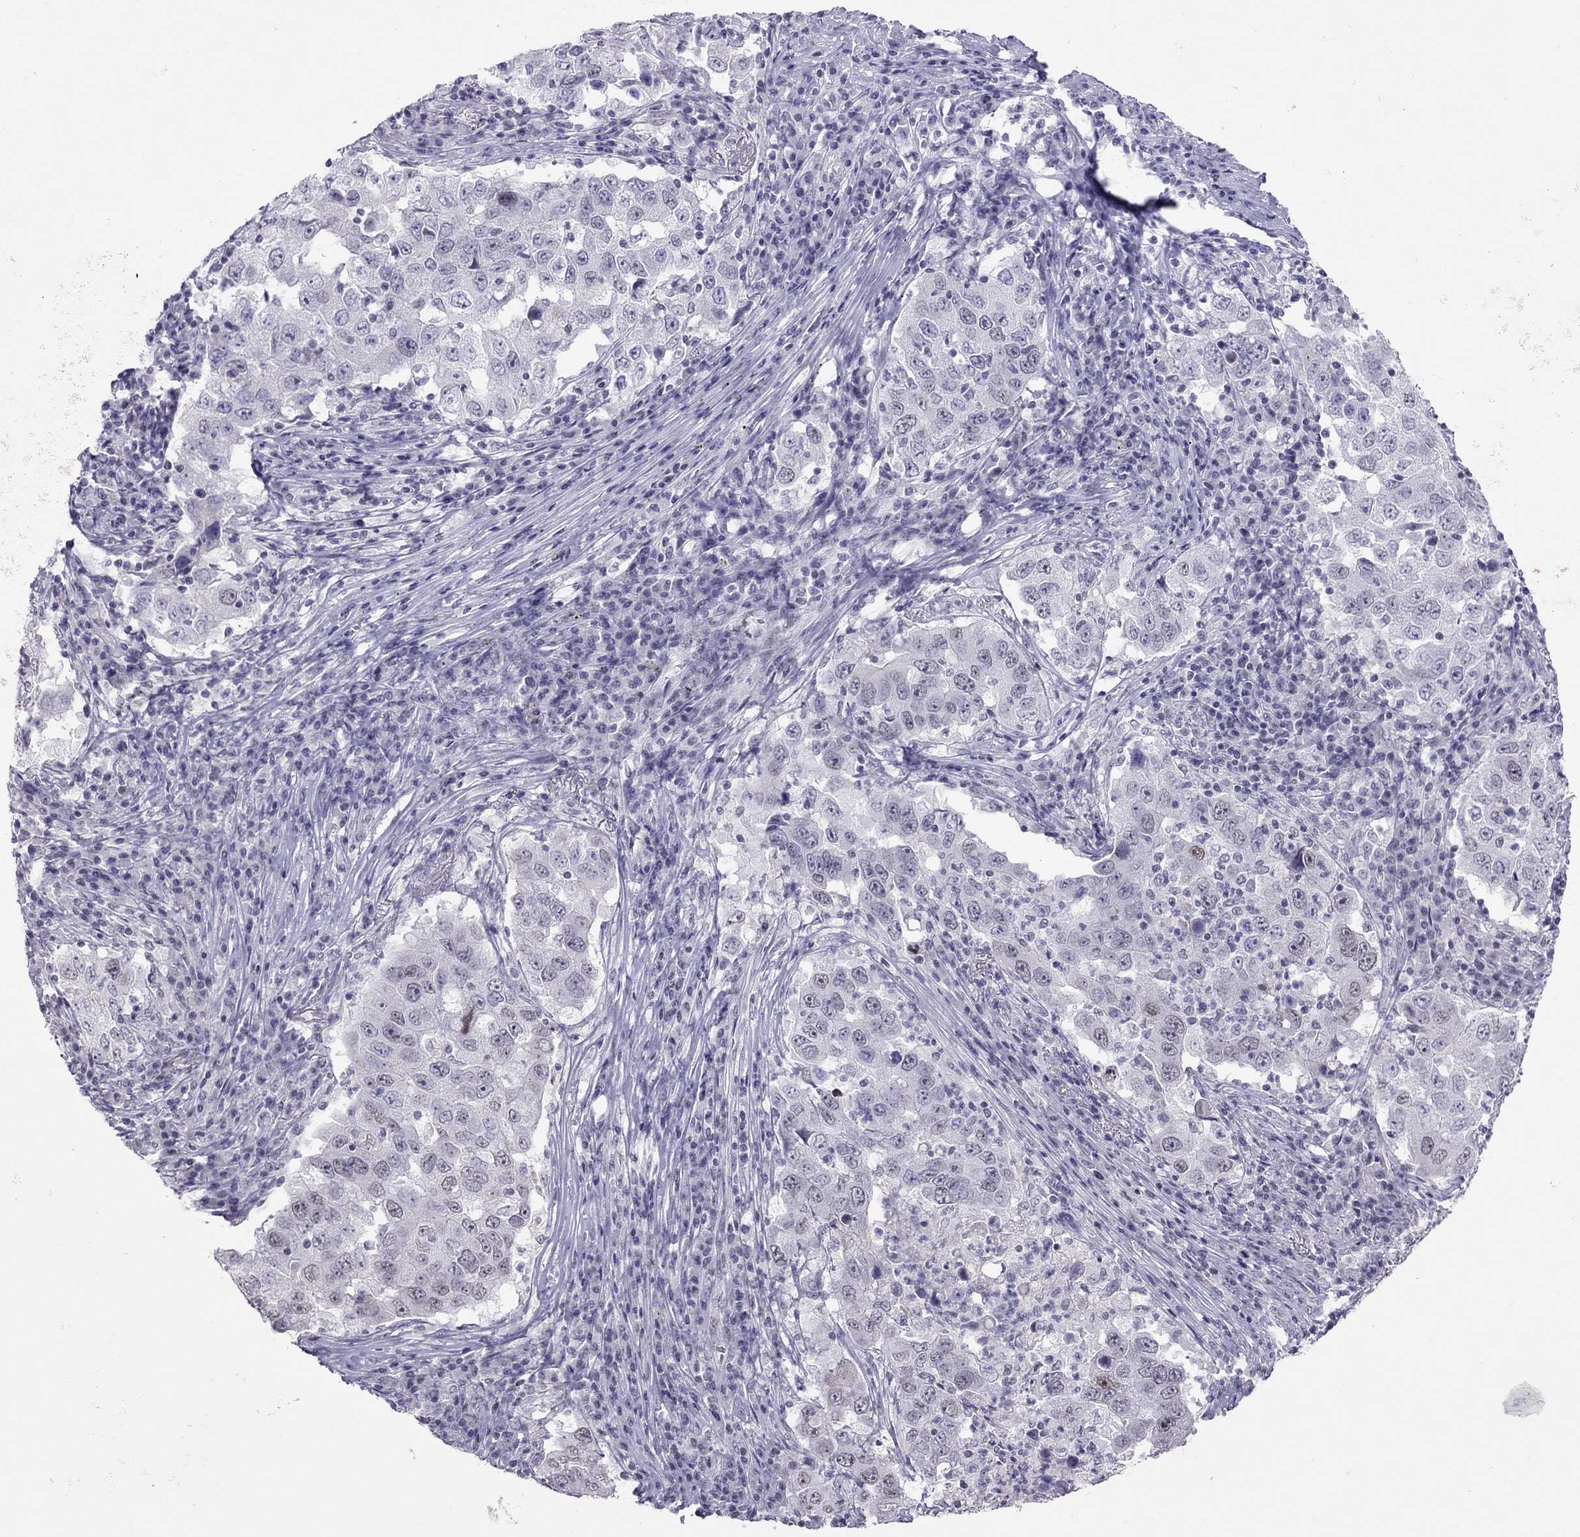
{"staining": {"intensity": "negative", "quantity": "none", "location": "none"}, "tissue": "lung cancer", "cell_type": "Tumor cells", "image_type": "cancer", "snomed": [{"axis": "morphology", "description": "Adenocarcinoma, NOS"}, {"axis": "topography", "description": "Lung"}], "caption": "The image demonstrates no staining of tumor cells in lung cancer (adenocarcinoma). (Stains: DAB (3,3'-diaminobenzidine) immunohistochemistry with hematoxylin counter stain, Microscopy: brightfield microscopy at high magnification).", "gene": "JHY", "patient": {"sex": "male", "age": 73}}